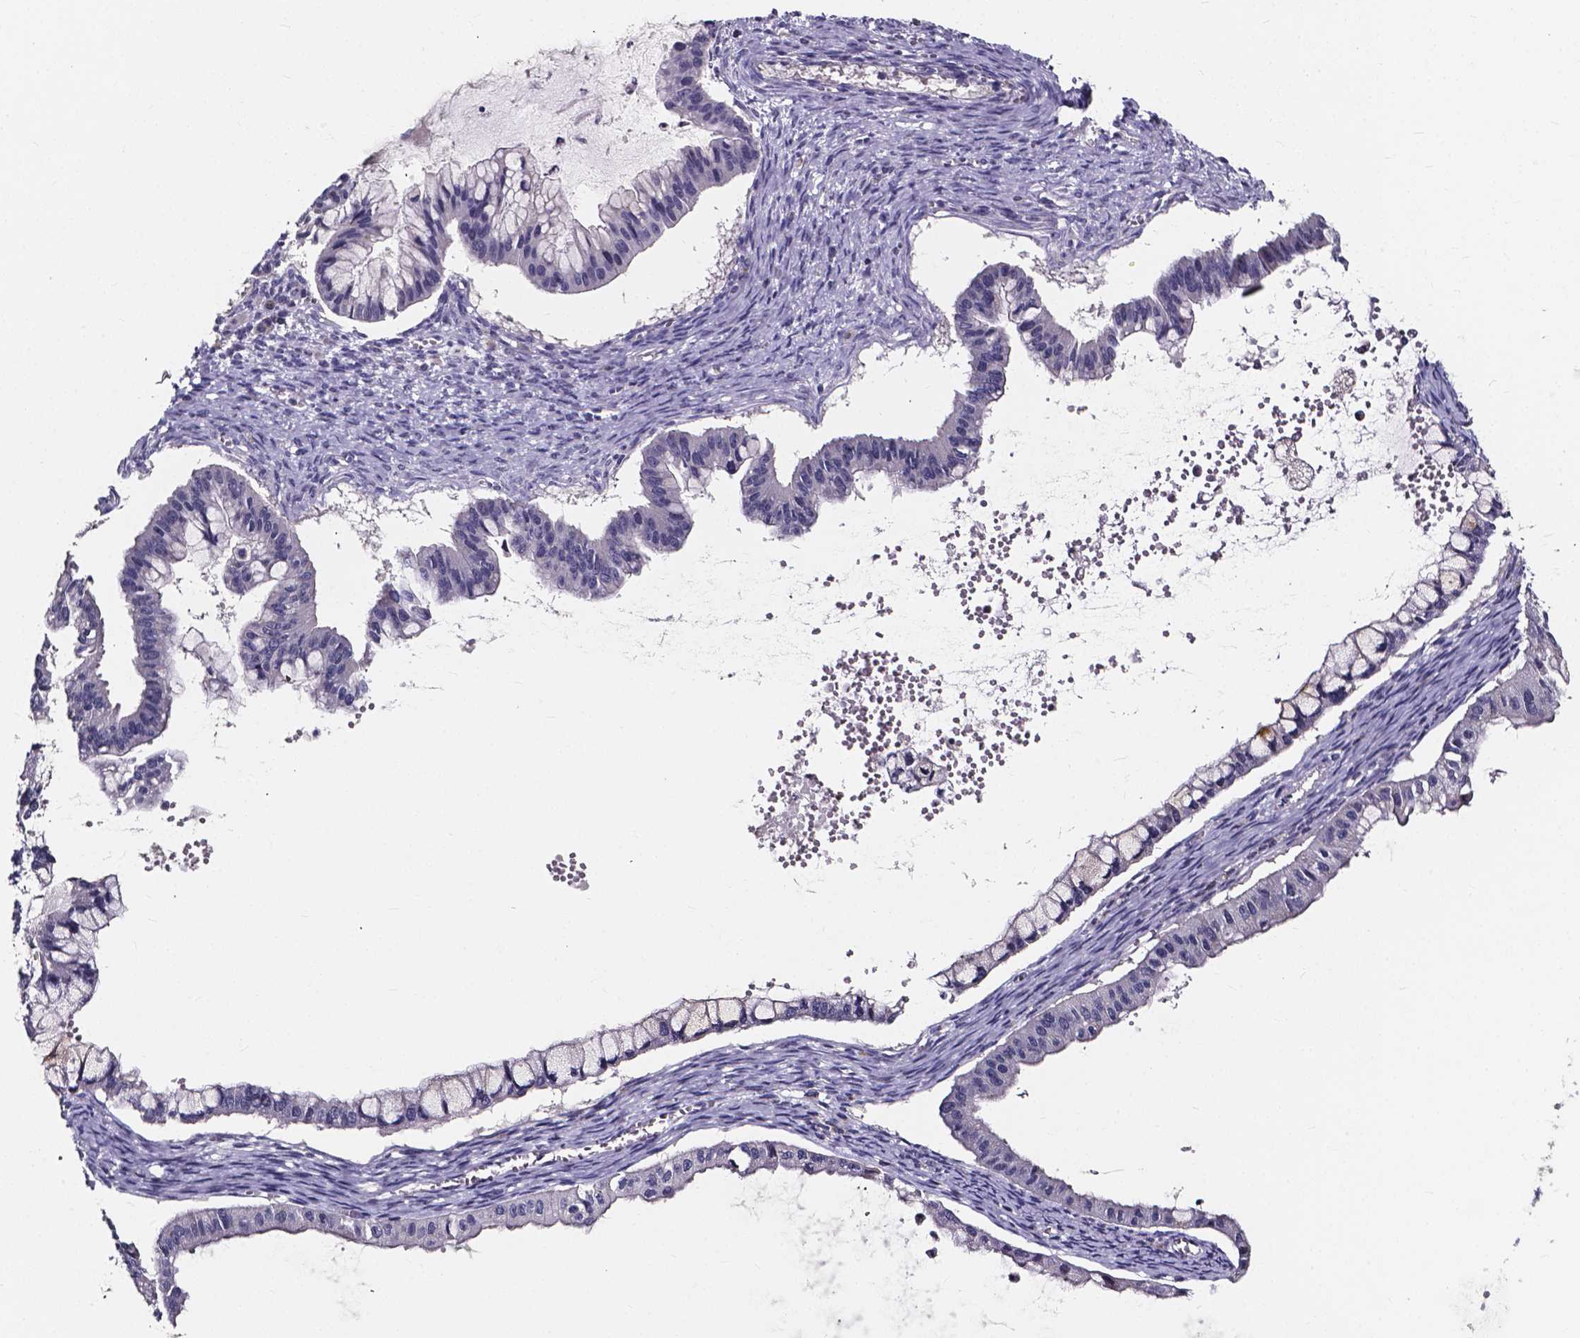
{"staining": {"intensity": "negative", "quantity": "none", "location": "none"}, "tissue": "ovarian cancer", "cell_type": "Tumor cells", "image_type": "cancer", "snomed": [{"axis": "morphology", "description": "Cystadenocarcinoma, mucinous, NOS"}, {"axis": "topography", "description": "Ovary"}], "caption": "An image of human ovarian mucinous cystadenocarcinoma is negative for staining in tumor cells.", "gene": "THEMIS", "patient": {"sex": "female", "age": 72}}